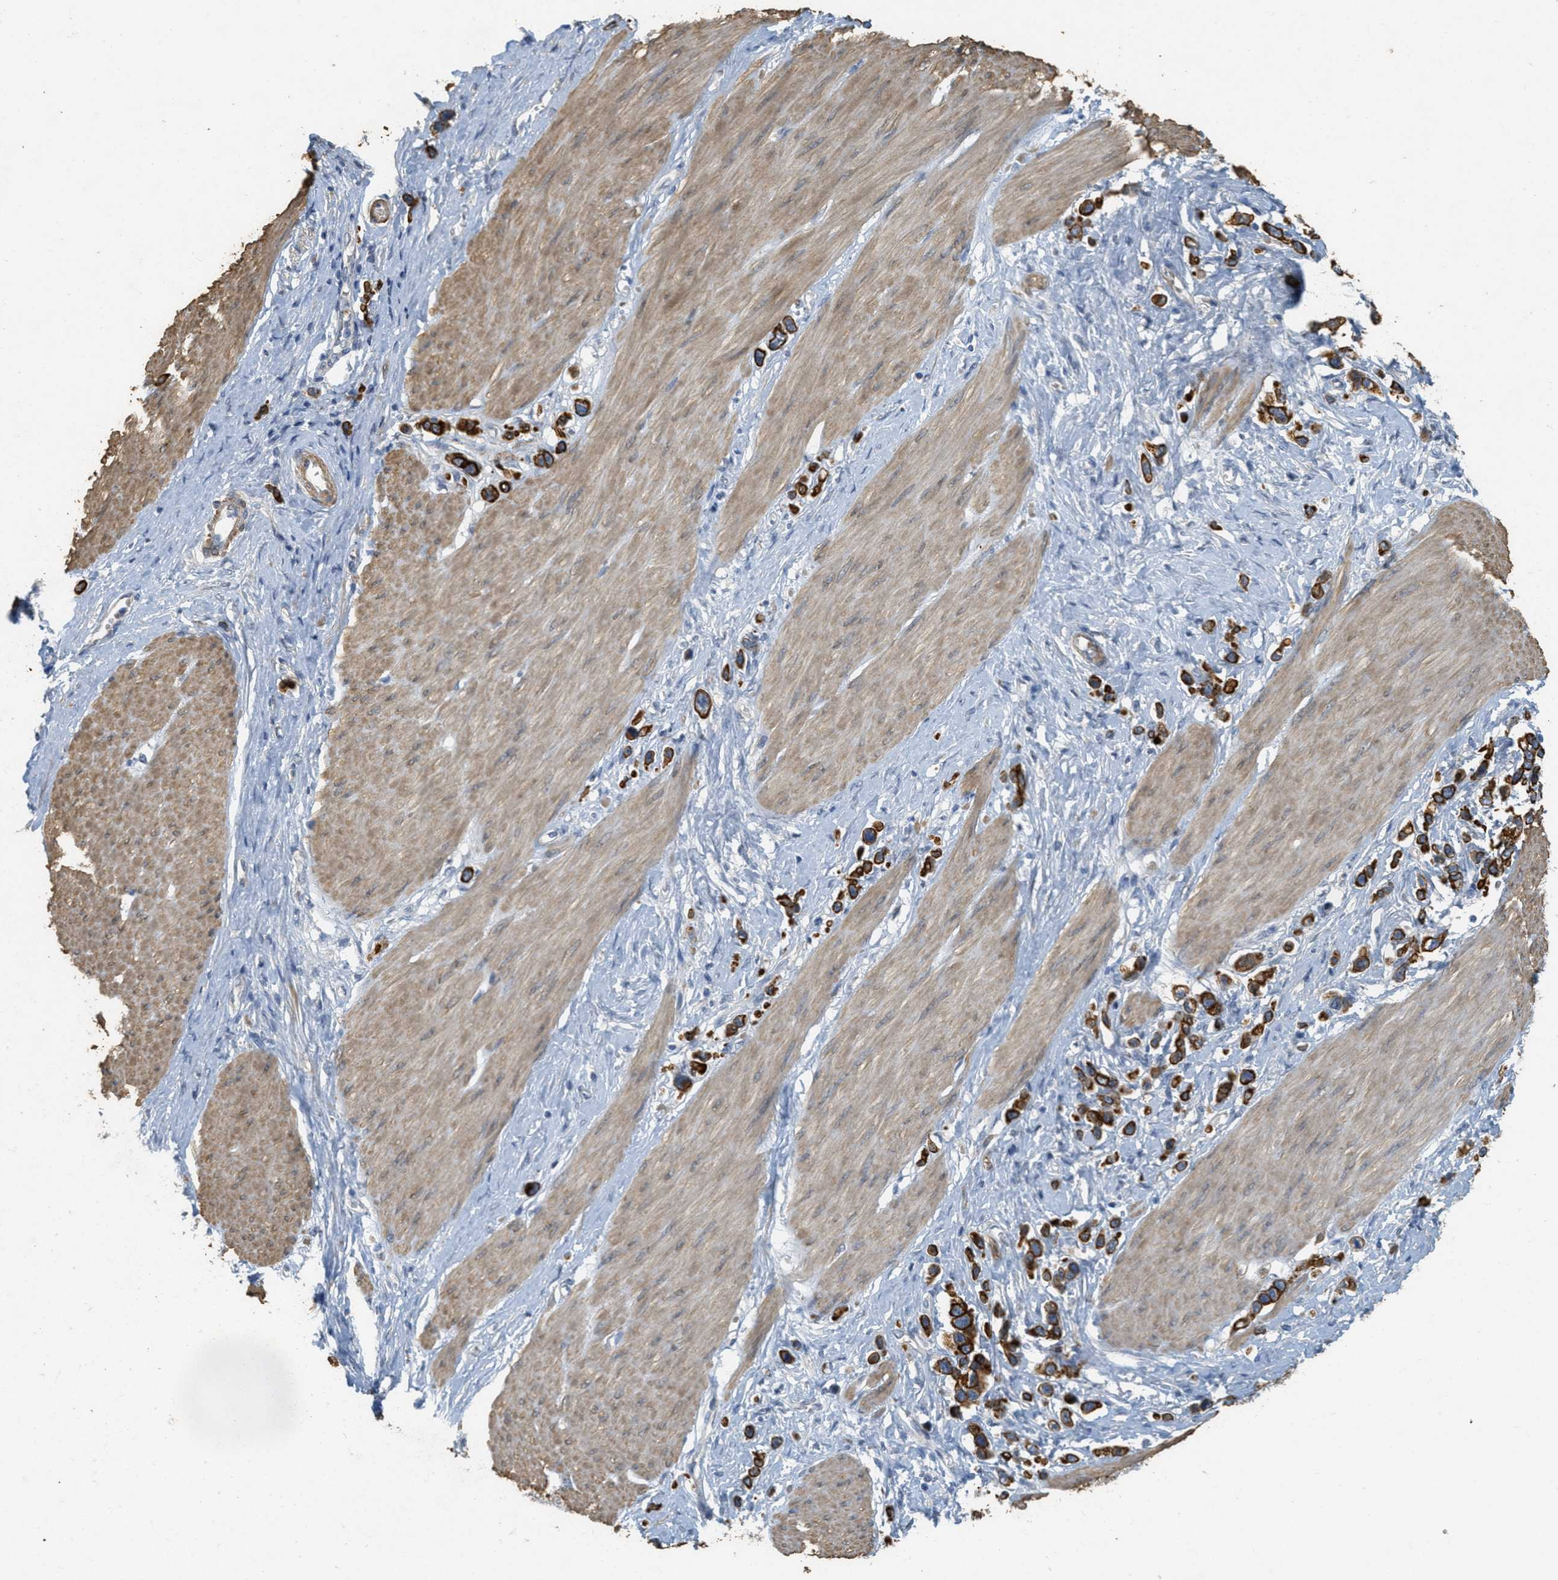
{"staining": {"intensity": "strong", "quantity": "<25%", "location": "cytoplasmic/membranous"}, "tissue": "stomach cancer", "cell_type": "Tumor cells", "image_type": "cancer", "snomed": [{"axis": "morphology", "description": "Adenocarcinoma, NOS"}, {"axis": "topography", "description": "Stomach"}], "caption": "Protein staining by immunohistochemistry reveals strong cytoplasmic/membranous expression in approximately <25% of tumor cells in stomach cancer (adenocarcinoma). (IHC, brightfield microscopy, high magnification).", "gene": "MRS2", "patient": {"sex": "female", "age": 65}}